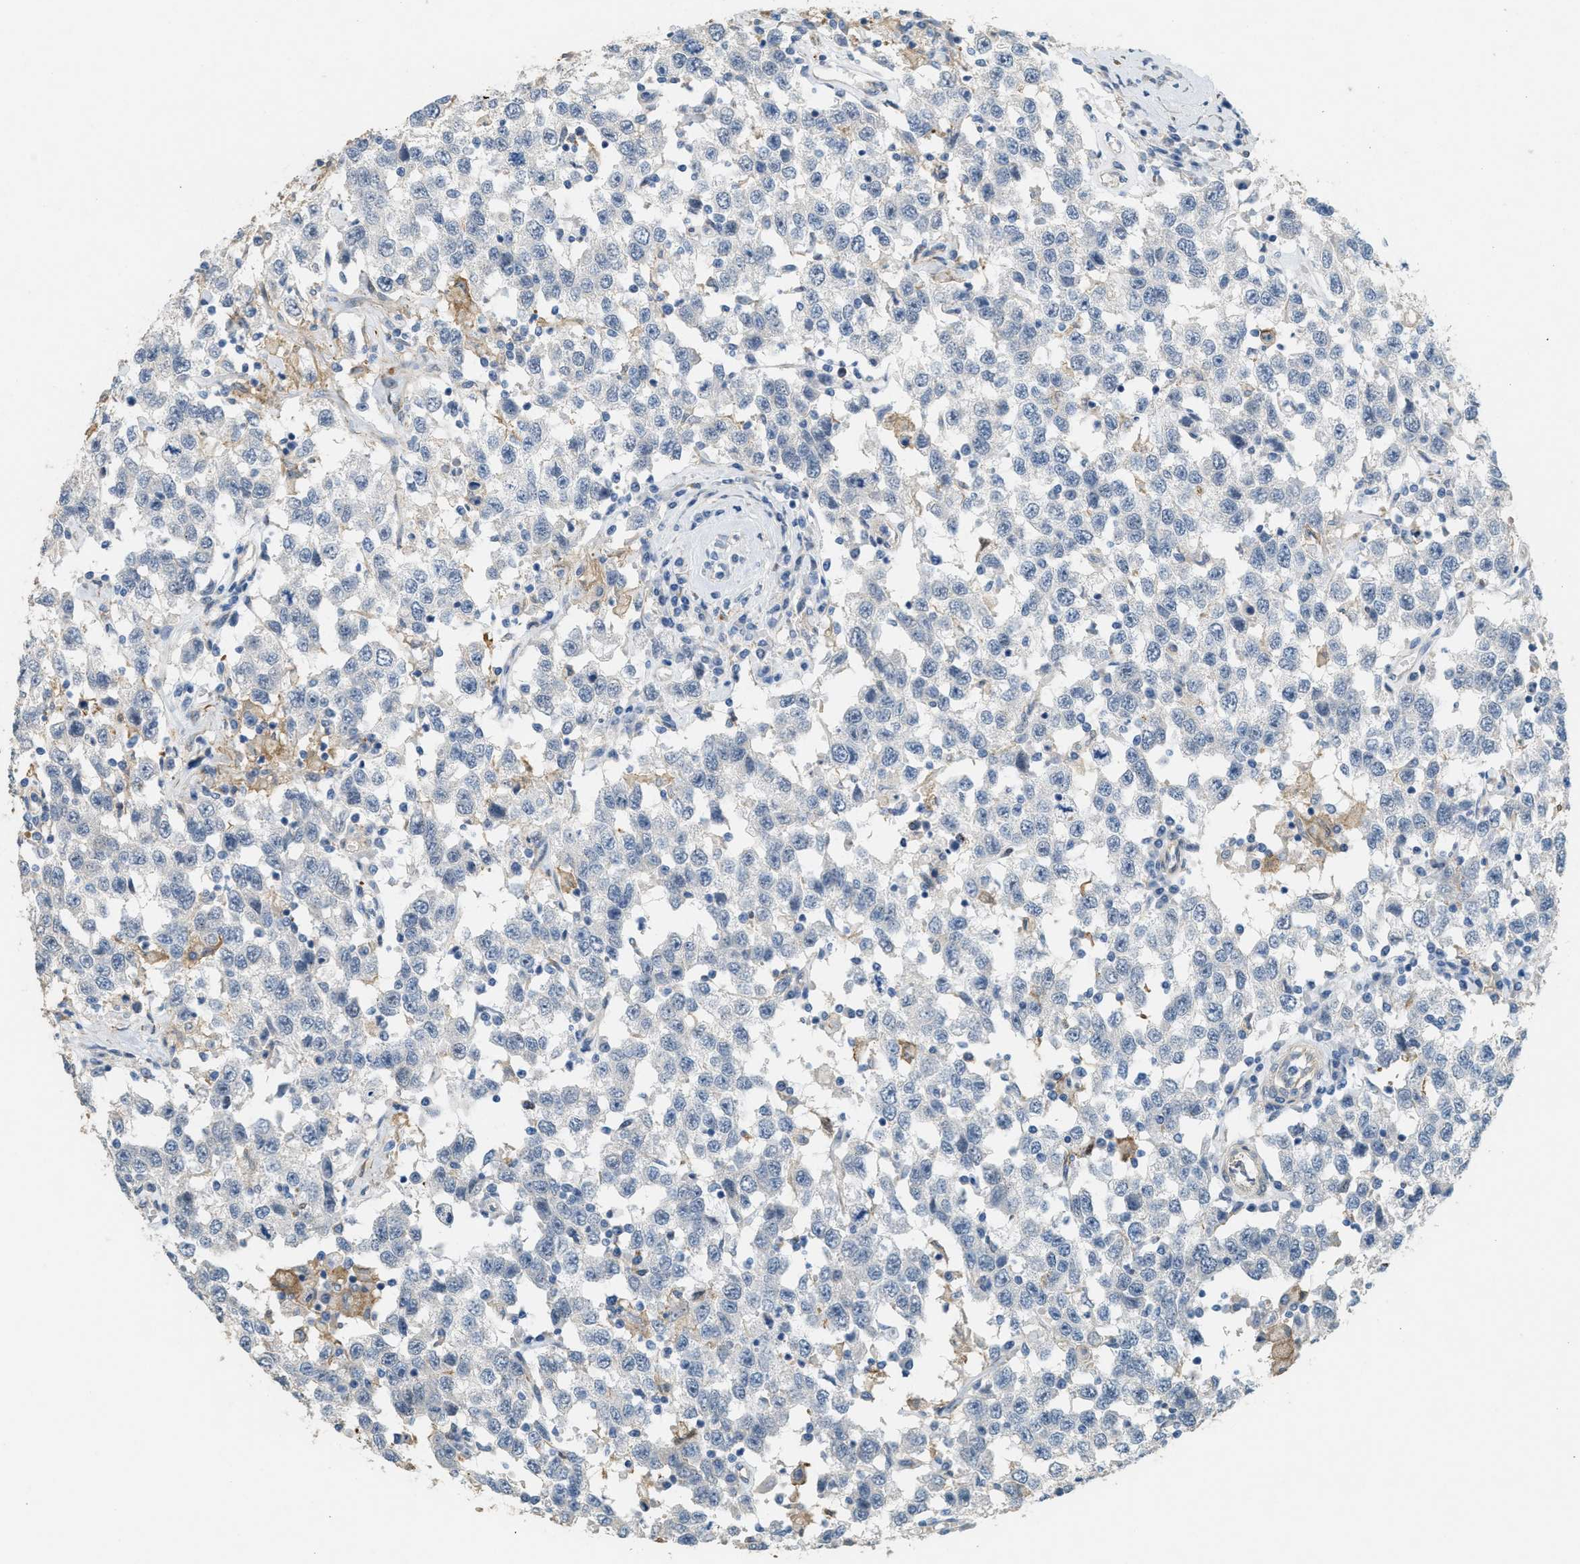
{"staining": {"intensity": "negative", "quantity": "none", "location": "none"}, "tissue": "testis cancer", "cell_type": "Tumor cells", "image_type": "cancer", "snomed": [{"axis": "morphology", "description": "Seminoma, NOS"}, {"axis": "topography", "description": "Testis"}], "caption": "This is an immunohistochemistry (IHC) image of testis seminoma. There is no positivity in tumor cells.", "gene": "ADCY5", "patient": {"sex": "male", "age": 41}}